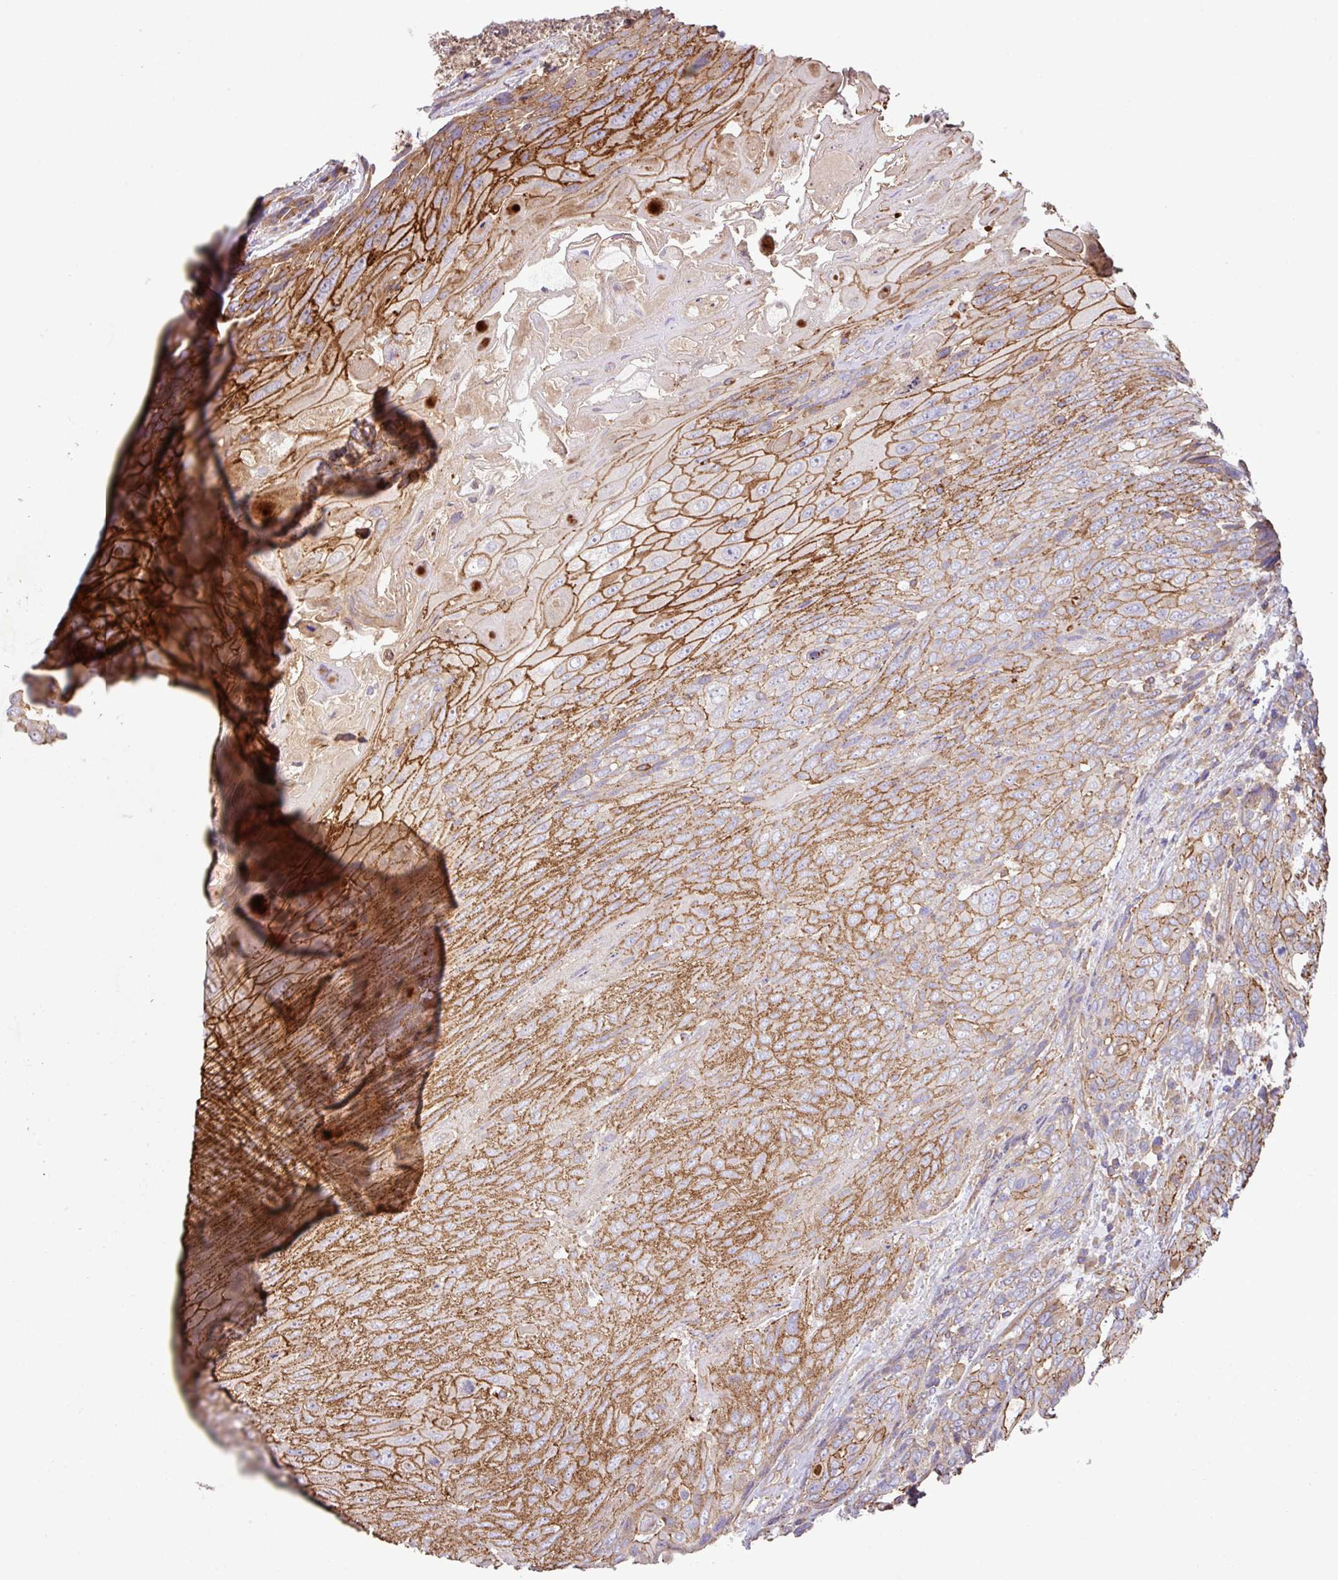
{"staining": {"intensity": "moderate", "quantity": ">75%", "location": "cytoplasmic/membranous"}, "tissue": "urothelial cancer", "cell_type": "Tumor cells", "image_type": "cancer", "snomed": [{"axis": "morphology", "description": "Urothelial carcinoma, High grade"}, {"axis": "topography", "description": "Urinary bladder"}], "caption": "This is a histology image of immunohistochemistry (IHC) staining of high-grade urothelial carcinoma, which shows moderate staining in the cytoplasmic/membranous of tumor cells.", "gene": "RIC1", "patient": {"sex": "female", "age": 70}}